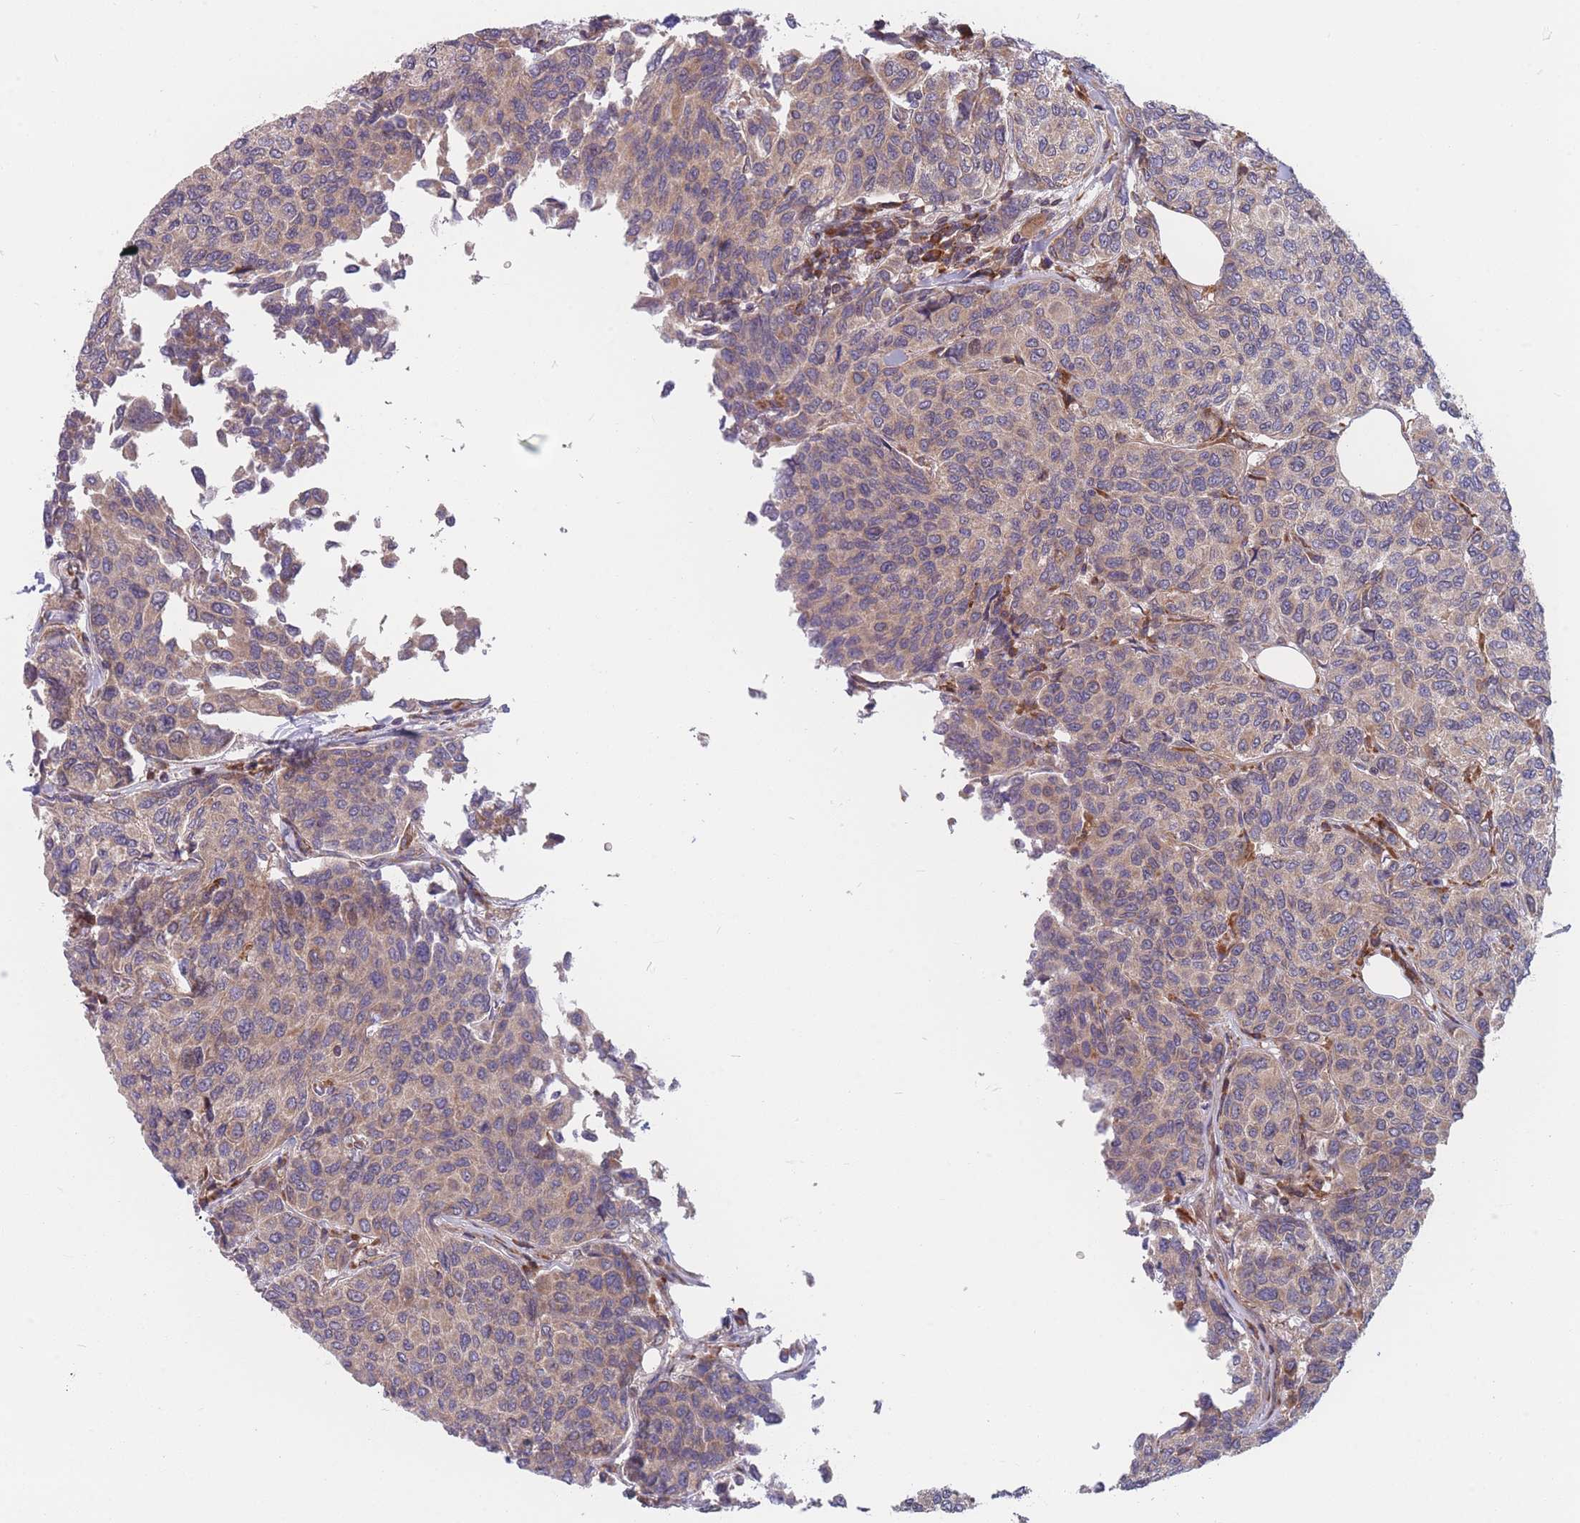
{"staining": {"intensity": "weak", "quantity": "25%-75%", "location": "cytoplasmic/membranous"}, "tissue": "breast cancer", "cell_type": "Tumor cells", "image_type": "cancer", "snomed": [{"axis": "morphology", "description": "Duct carcinoma"}, {"axis": "topography", "description": "Breast"}], "caption": "Human breast intraductal carcinoma stained for a protein (brown) shows weak cytoplasmic/membranous positive staining in about 25%-75% of tumor cells.", "gene": "TMEM131L", "patient": {"sex": "female", "age": 55}}